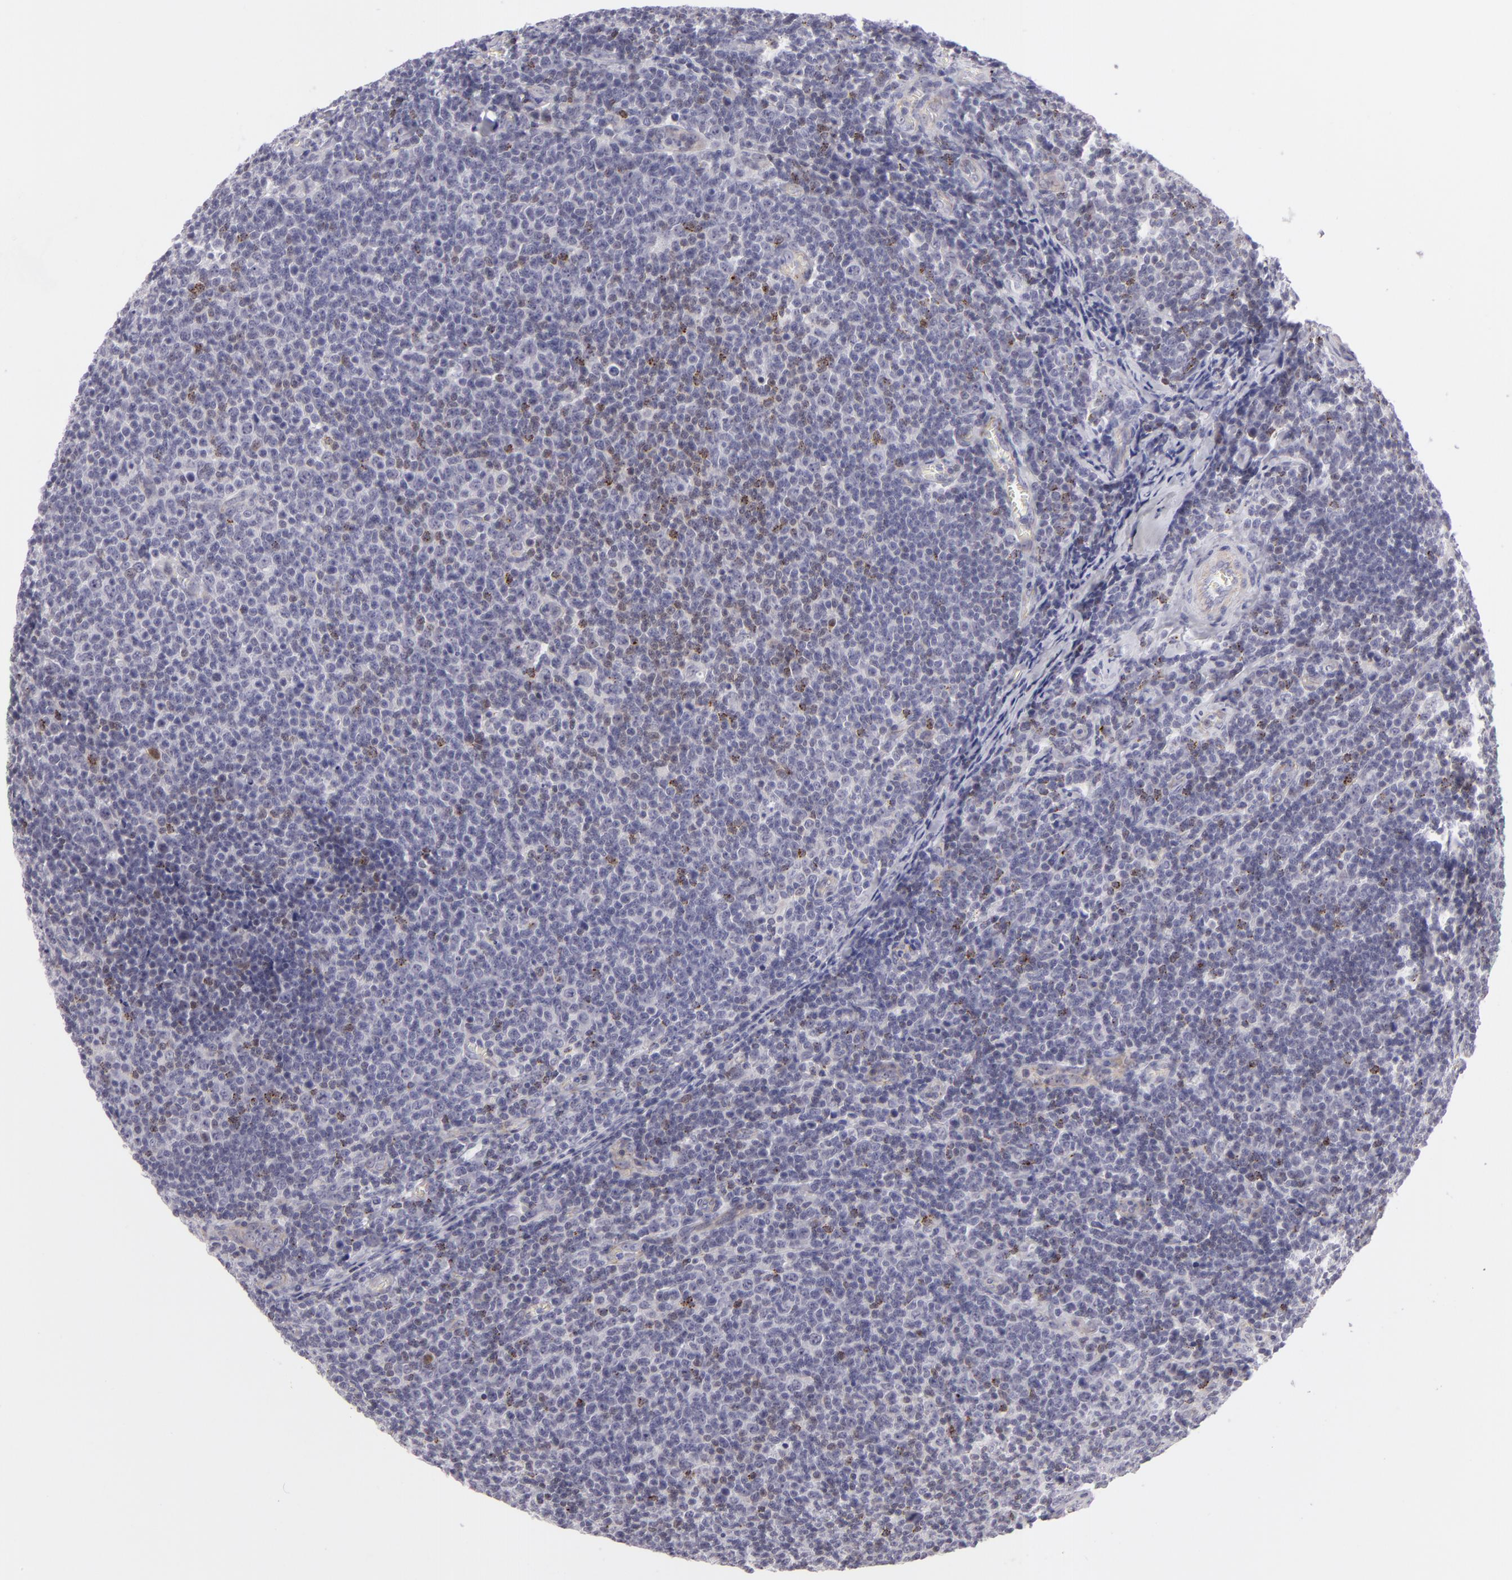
{"staining": {"intensity": "negative", "quantity": "none", "location": "none"}, "tissue": "lymphoma", "cell_type": "Tumor cells", "image_type": "cancer", "snomed": [{"axis": "morphology", "description": "Malignant lymphoma, non-Hodgkin's type, Low grade"}, {"axis": "topography", "description": "Lymph node"}], "caption": "Micrograph shows no significant protein staining in tumor cells of lymphoma.", "gene": "CTNNB1", "patient": {"sex": "male", "age": 74}}